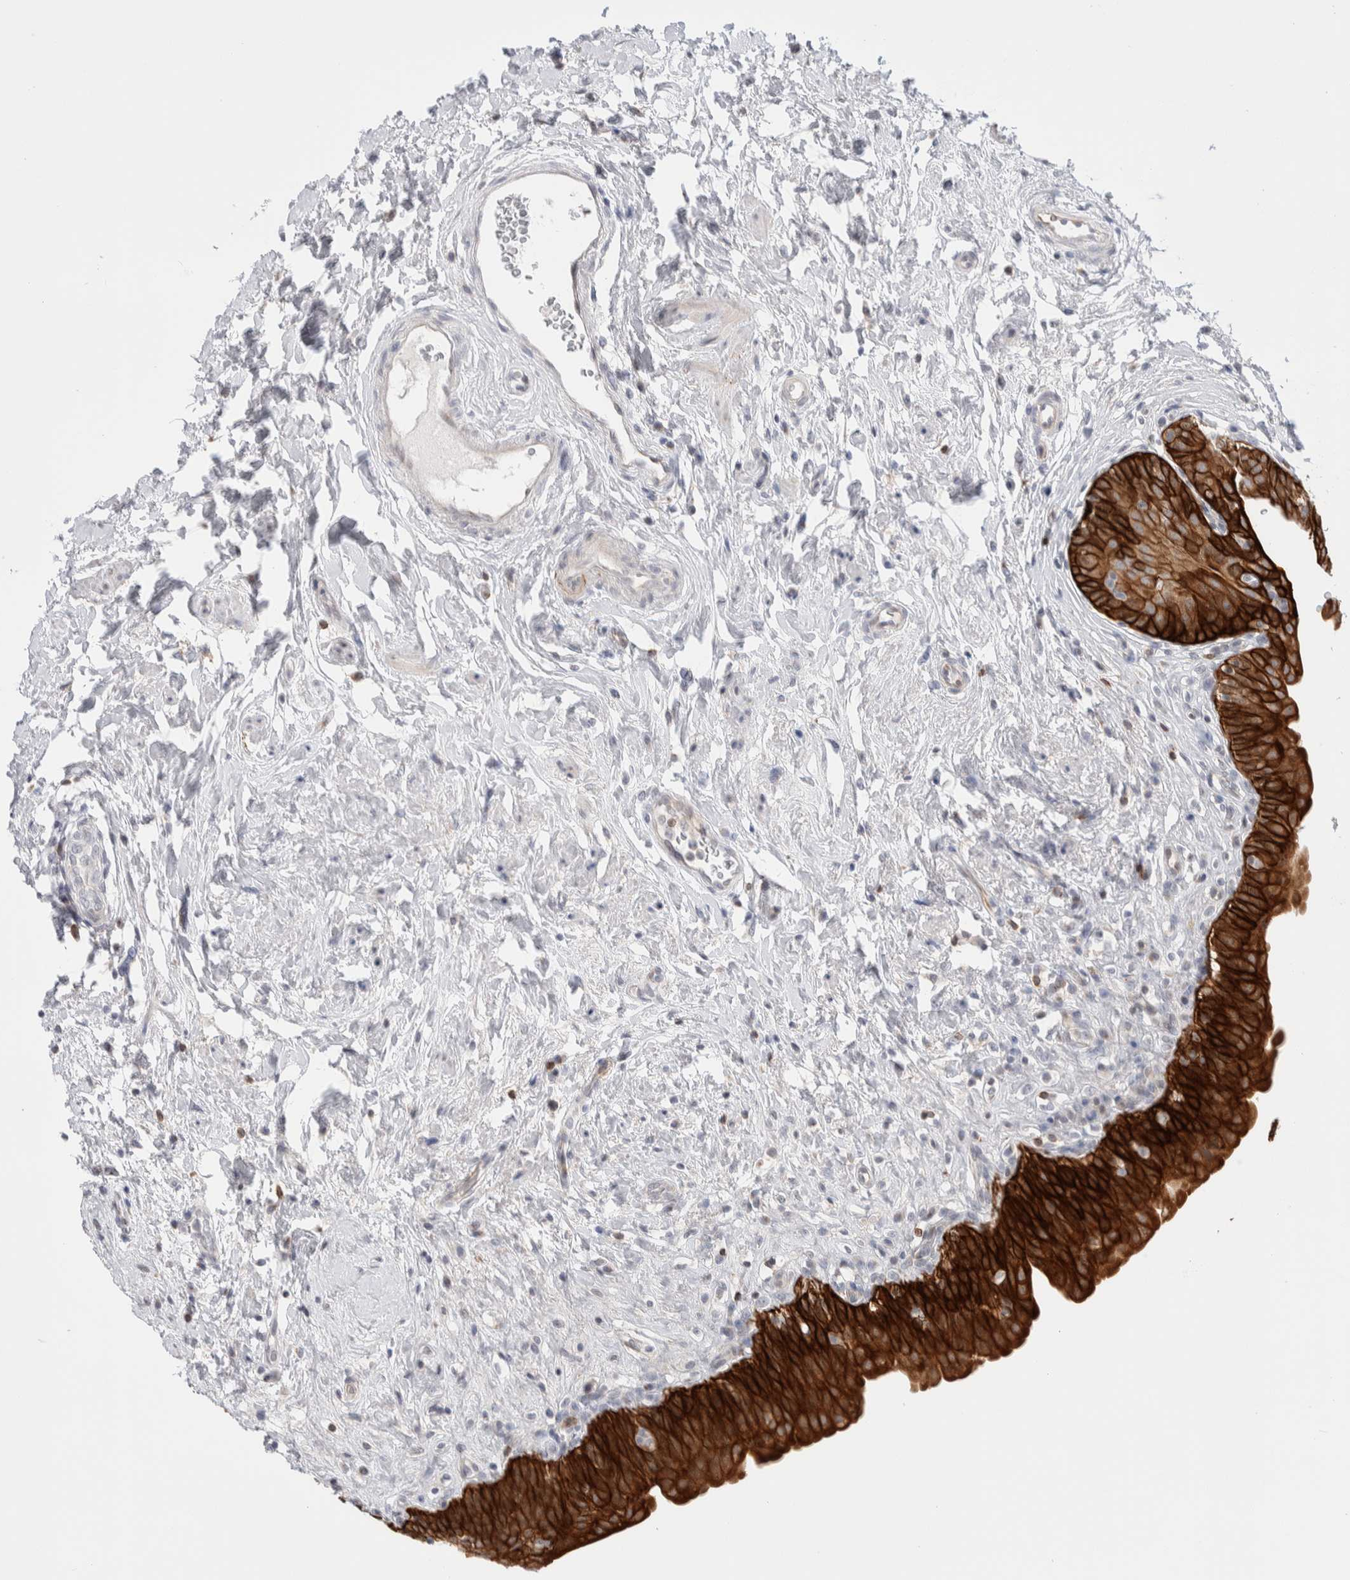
{"staining": {"intensity": "strong", "quantity": ">75%", "location": "cytoplasmic/membranous"}, "tissue": "urinary bladder", "cell_type": "Urothelial cells", "image_type": "normal", "snomed": [{"axis": "morphology", "description": "Normal tissue, NOS"}, {"axis": "topography", "description": "Urinary bladder"}], "caption": "Strong cytoplasmic/membranous positivity is appreciated in about >75% of urothelial cells in normal urinary bladder. (Stains: DAB in brown, nuclei in blue, Microscopy: brightfield microscopy at high magnification).", "gene": "C1orf112", "patient": {"sex": "male", "age": 83}}